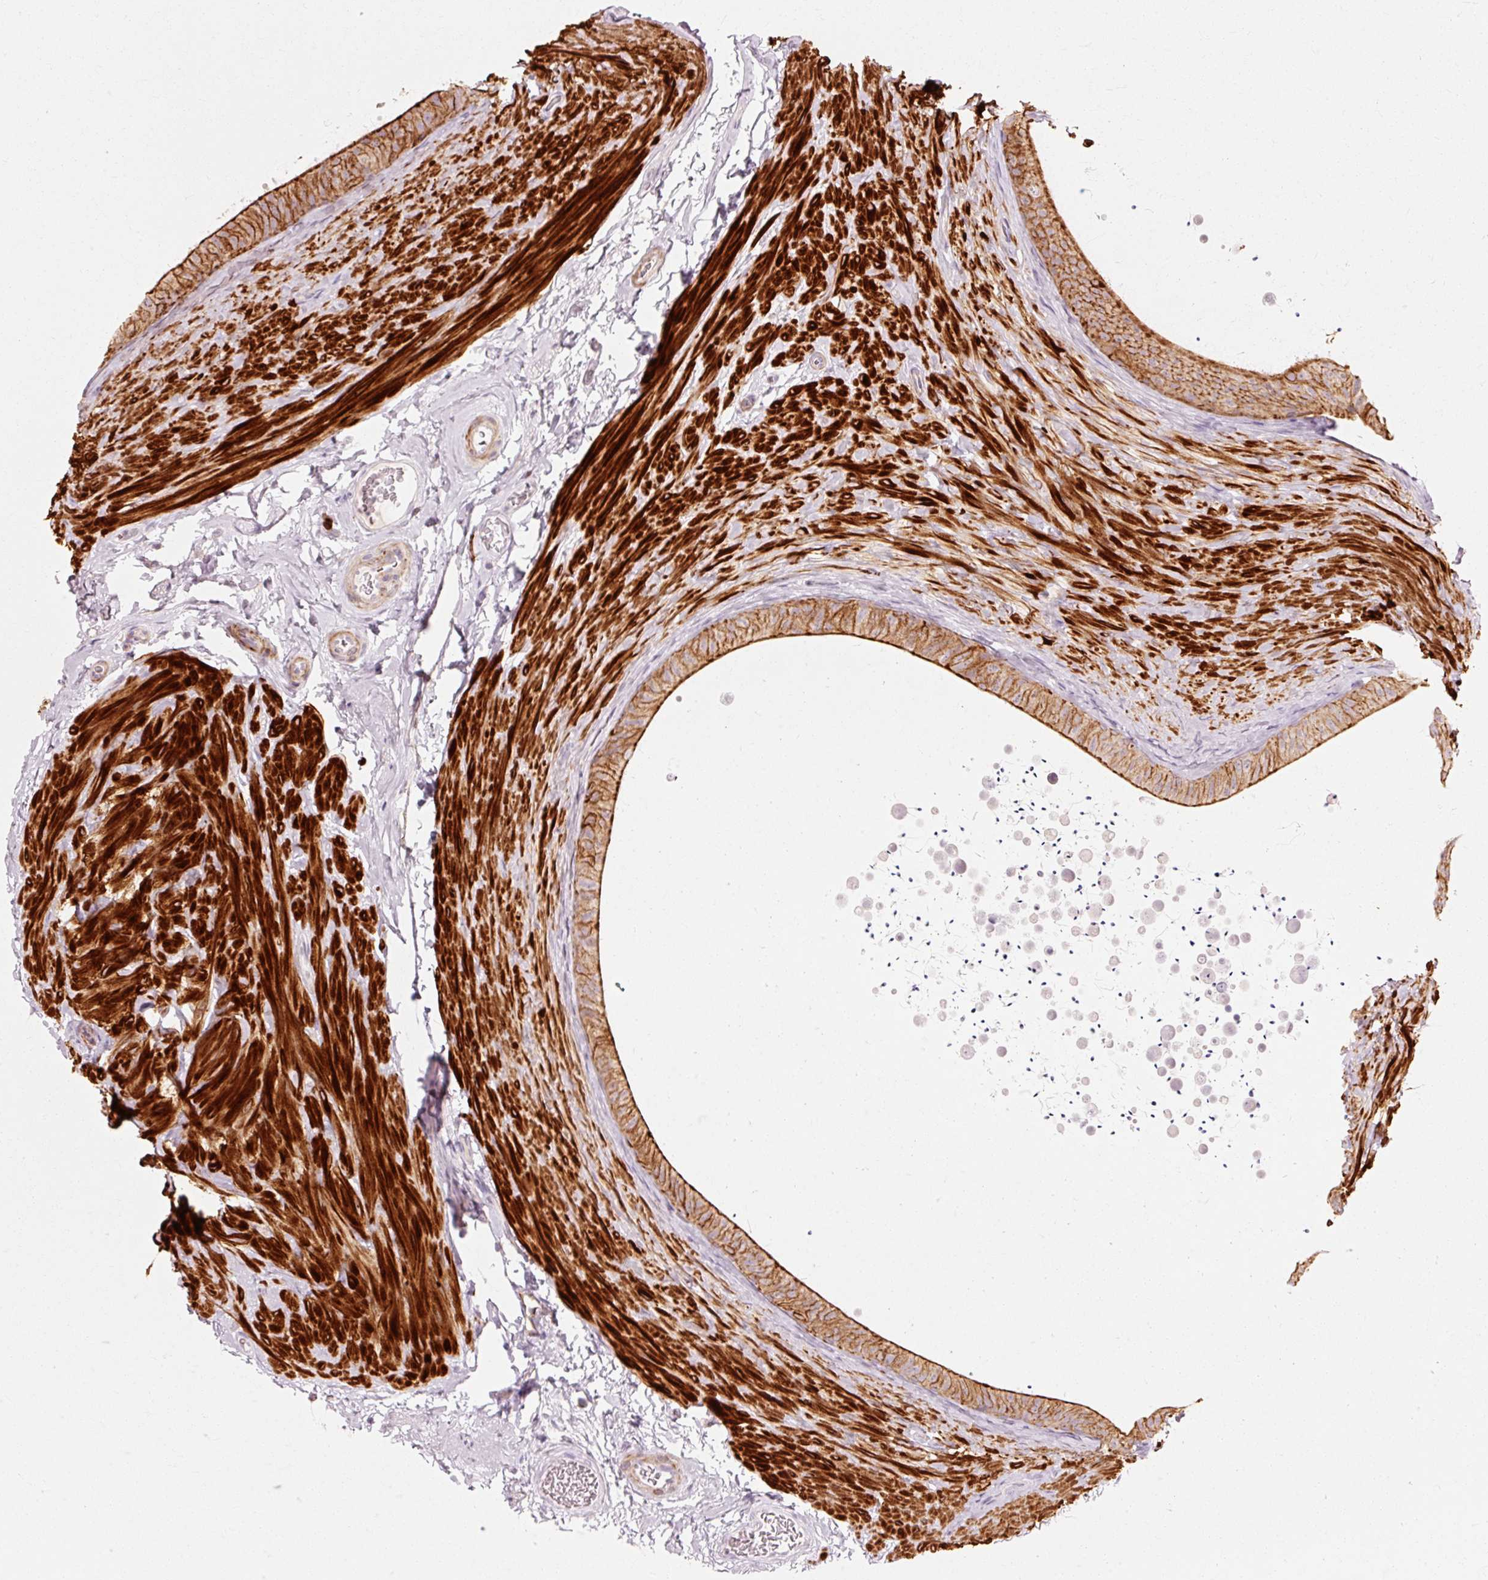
{"staining": {"intensity": "strong", "quantity": ">75%", "location": "cytoplasmic/membranous"}, "tissue": "epididymis", "cell_type": "Glandular cells", "image_type": "normal", "snomed": [{"axis": "morphology", "description": "Normal tissue, NOS"}, {"axis": "topography", "description": "Epididymis, spermatic cord, NOS"}, {"axis": "topography", "description": "Epididymis"}], "caption": "Immunohistochemical staining of unremarkable human epididymis reveals >75% levels of strong cytoplasmic/membranous protein positivity in approximately >75% of glandular cells.", "gene": "TRIM73", "patient": {"sex": "male", "age": 31}}